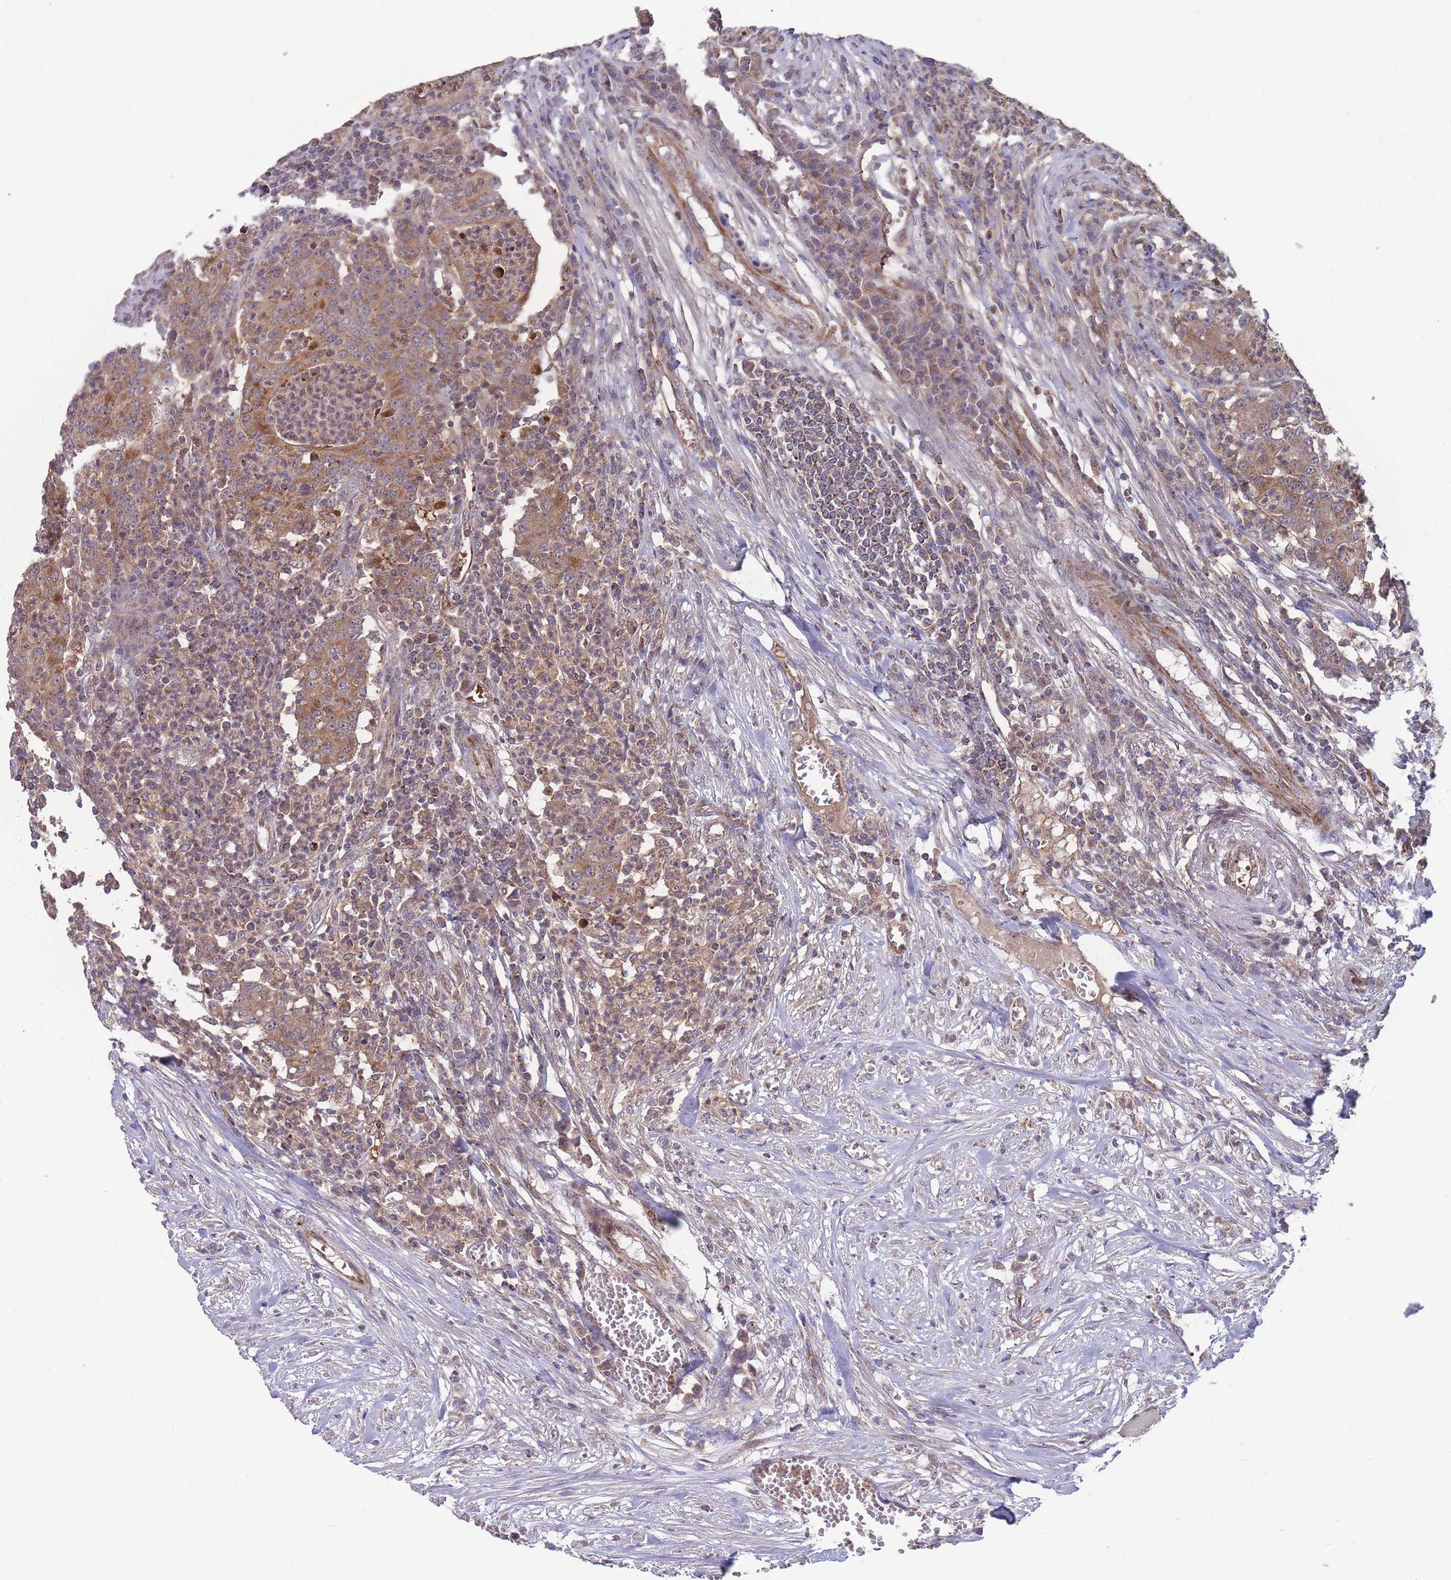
{"staining": {"intensity": "moderate", "quantity": ">75%", "location": "cytoplasmic/membranous"}, "tissue": "colorectal cancer", "cell_type": "Tumor cells", "image_type": "cancer", "snomed": [{"axis": "morphology", "description": "Adenocarcinoma, NOS"}, {"axis": "topography", "description": "Colon"}], "caption": "Colorectal cancer (adenocarcinoma) was stained to show a protein in brown. There is medium levels of moderate cytoplasmic/membranous expression in approximately >75% of tumor cells. (IHC, brightfield microscopy, high magnification).", "gene": "SLC35B4", "patient": {"sex": "male", "age": 83}}